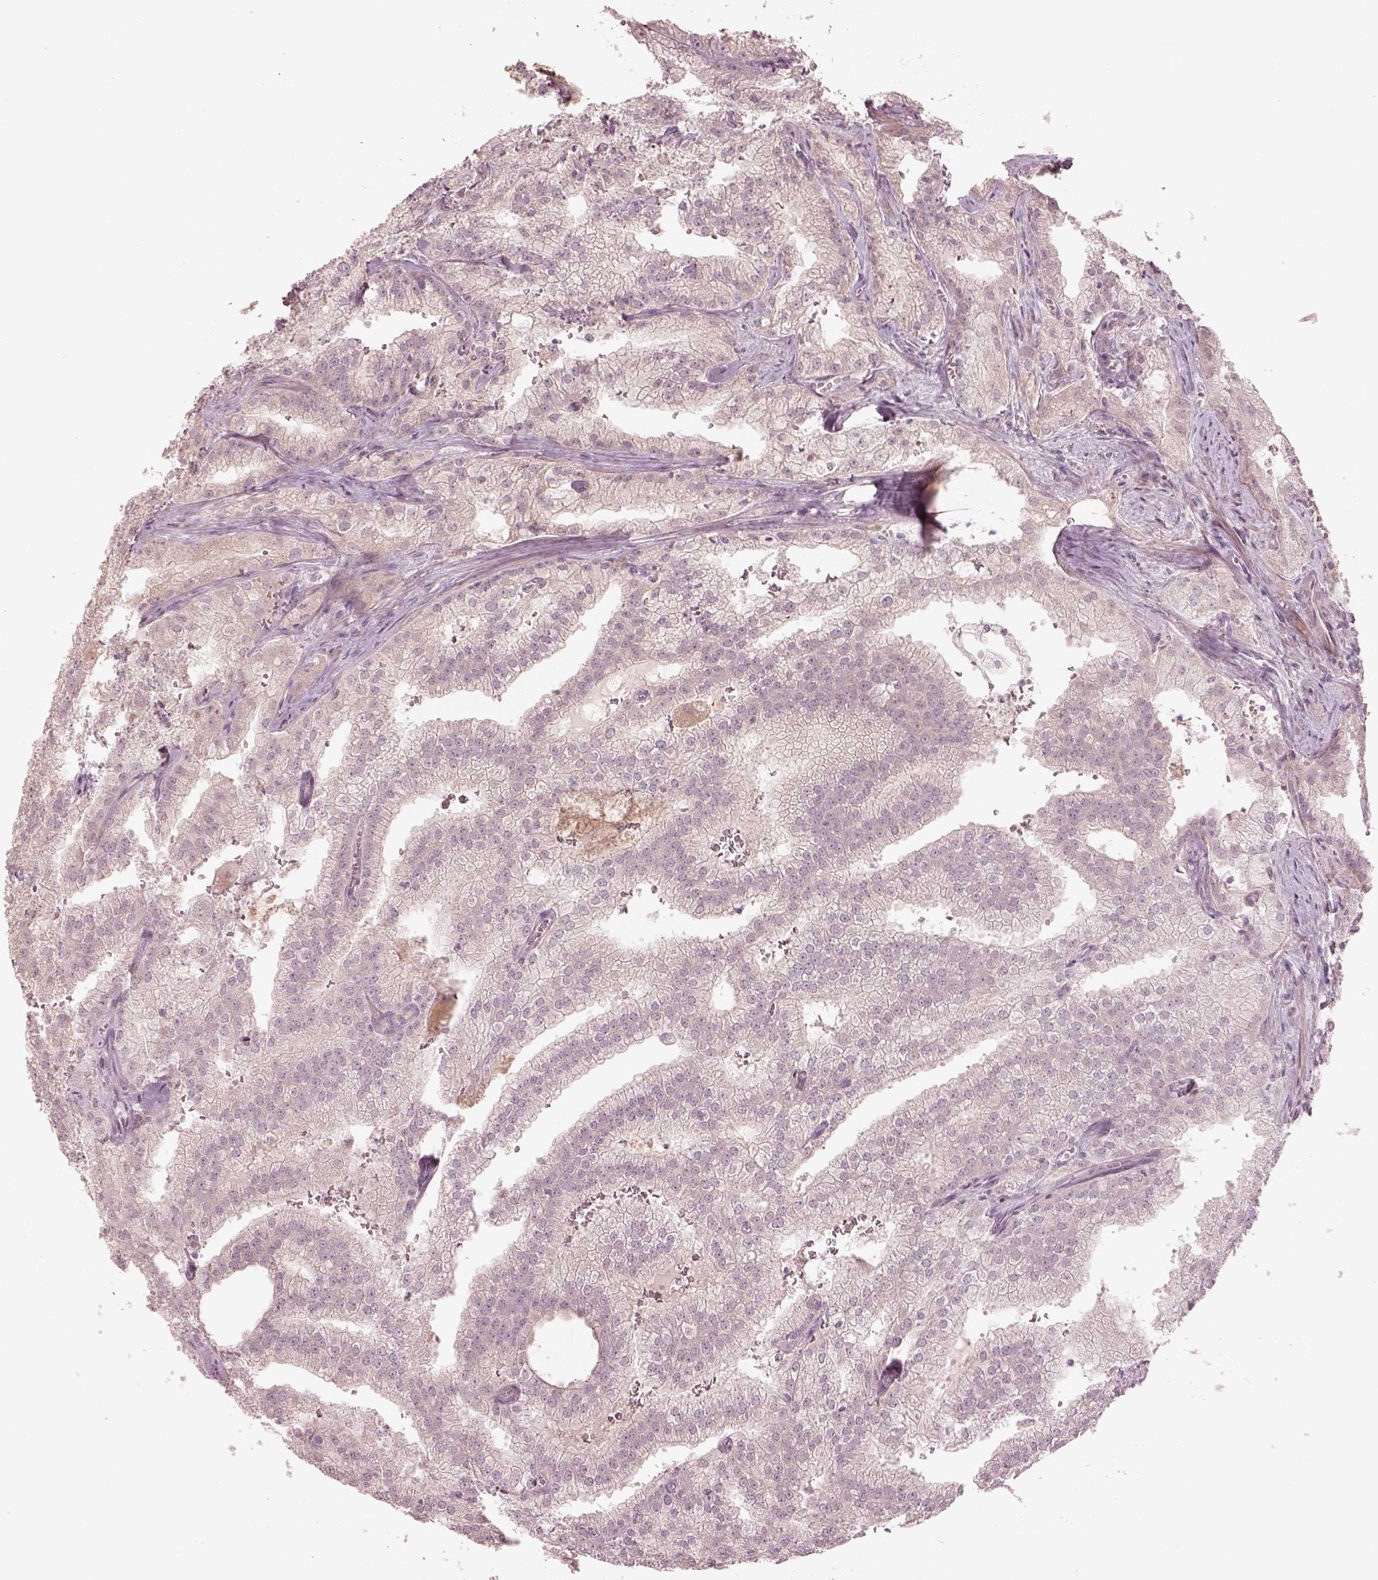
{"staining": {"intensity": "negative", "quantity": "none", "location": "none"}, "tissue": "prostate cancer", "cell_type": "Tumor cells", "image_type": "cancer", "snomed": [{"axis": "morphology", "description": "Adenocarcinoma, NOS"}, {"axis": "topography", "description": "Prostate"}], "caption": "High power microscopy image of an IHC micrograph of prostate cancer (adenocarcinoma), revealing no significant positivity in tumor cells.", "gene": "SLC25A46", "patient": {"sex": "male", "age": 70}}